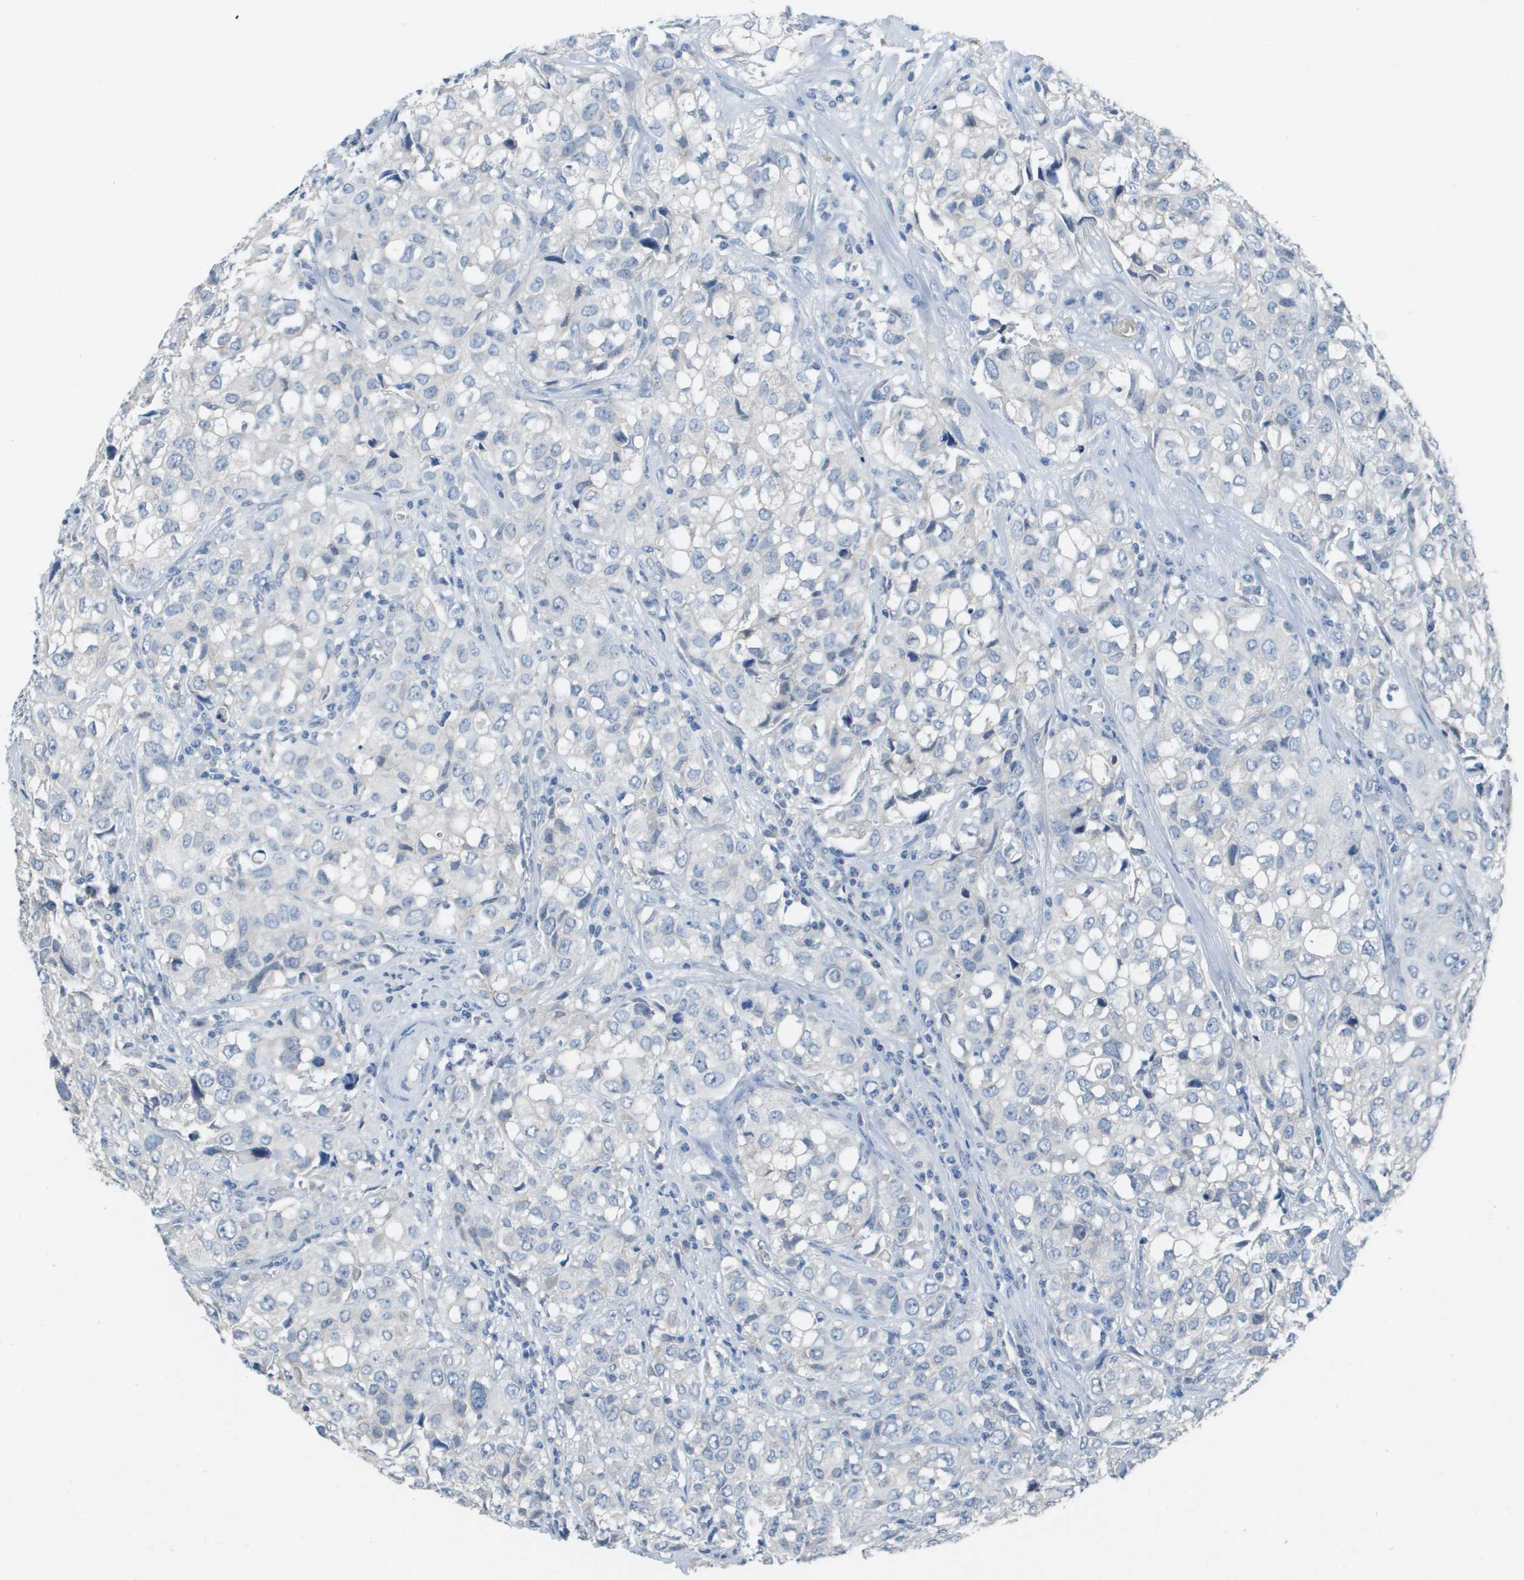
{"staining": {"intensity": "negative", "quantity": "none", "location": "none"}, "tissue": "urothelial cancer", "cell_type": "Tumor cells", "image_type": "cancer", "snomed": [{"axis": "morphology", "description": "Urothelial carcinoma, High grade"}, {"axis": "topography", "description": "Urinary bladder"}], "caption": "A high-resolution photomicrograph shows immunohistochemistry staining of high-grade urothelial carcinoma, which exhibits no significant positivity in tumor cells. The staining is performed using DAB (3,3'-diaminobenzidine) brown chromogen with nuclei counter-stained in using hematoxylin.", "gene": "NCS1", "patient": {"sex": "female", "age": 75}}